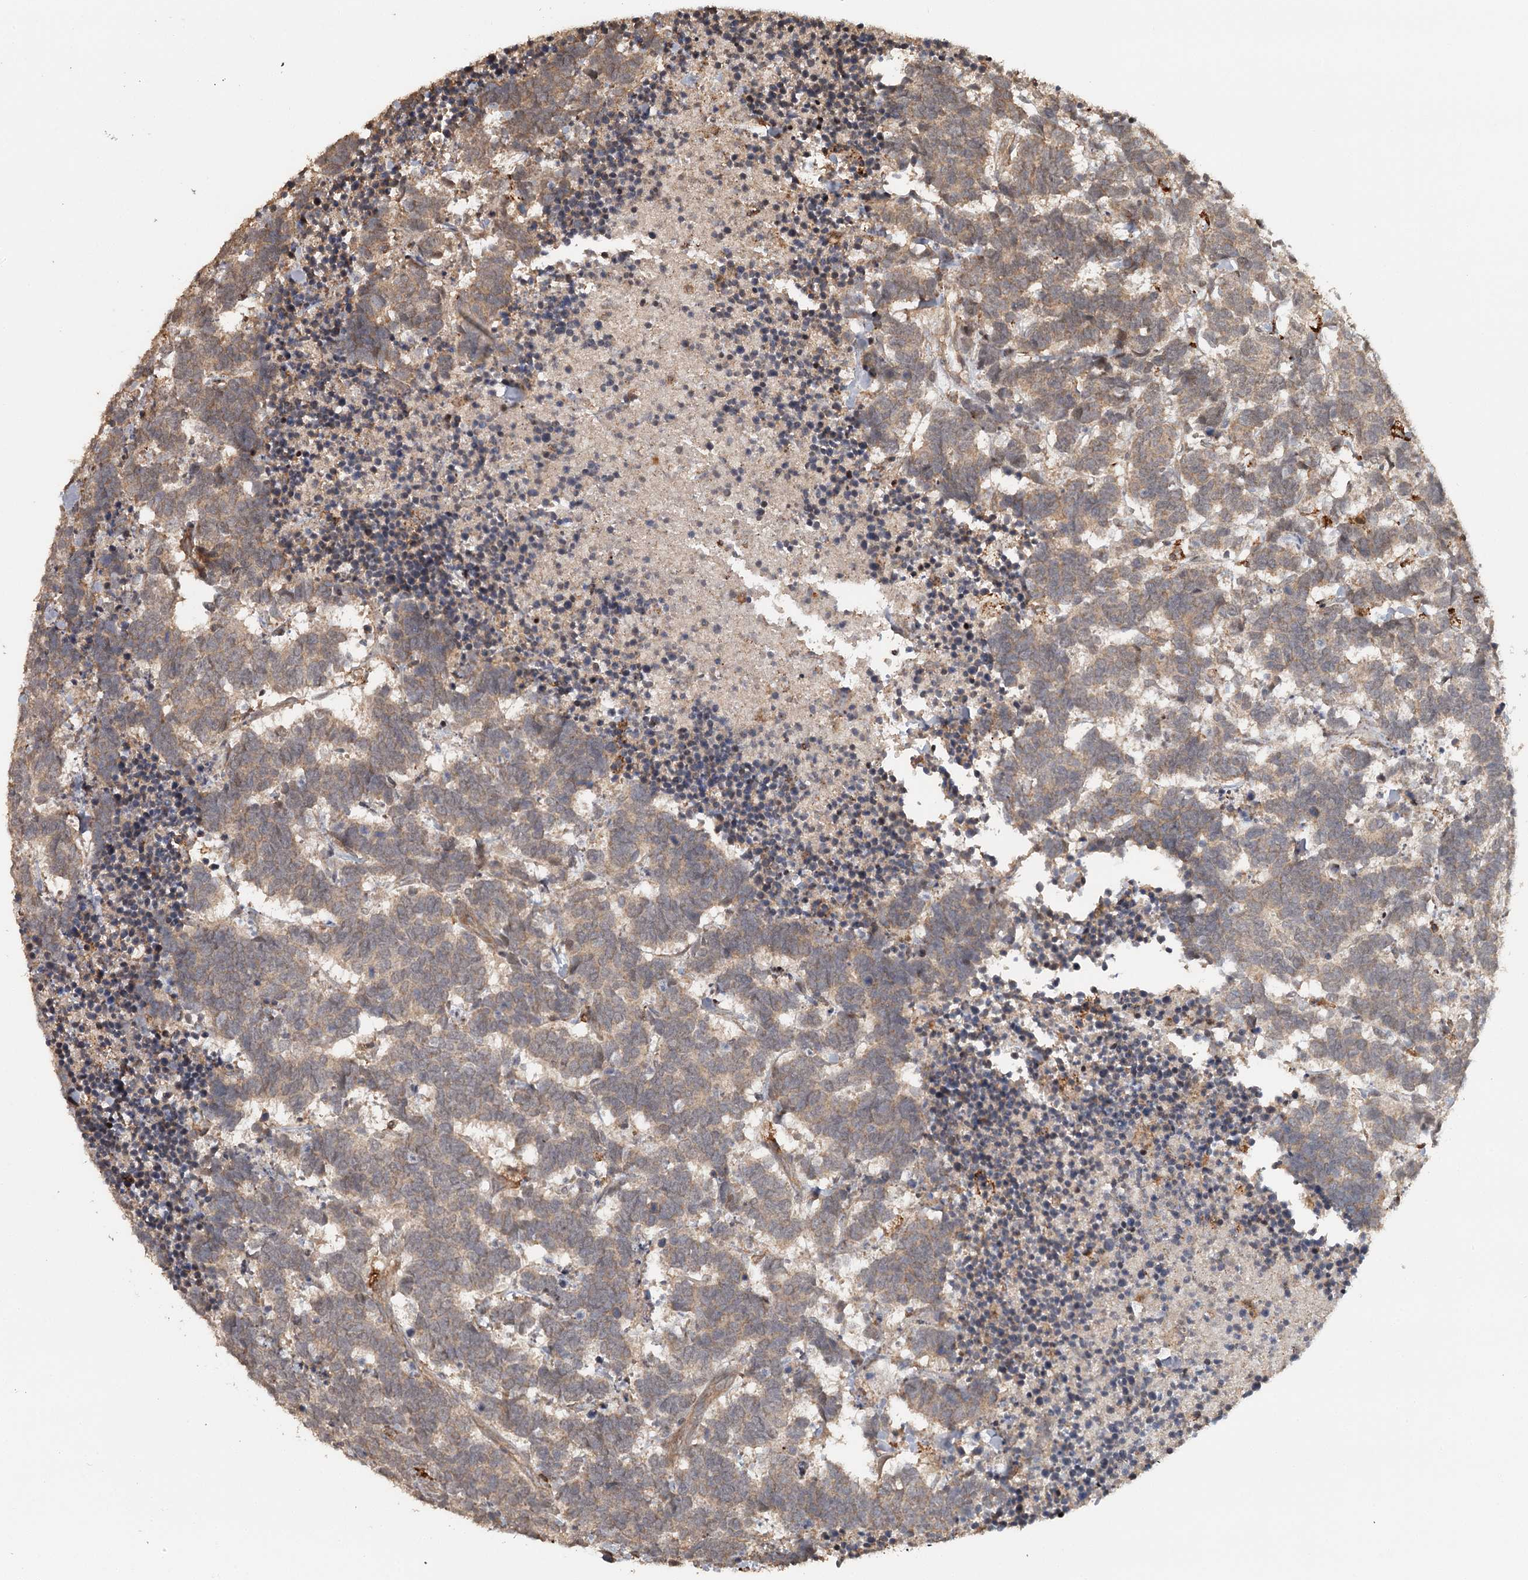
{"staining": {"intensity": "weak", "quantity": "<25%", "location": "cytoplasmic/membranous"}, "tissue": "carcinoid", "cell_type": "Tumor cells", "image_type": "cancer", "snomed": [{"axis": "morphology", "description": "Carcinoma, NOS"}, {"axis": "morphology", "description": "Carcinoid, malignant, NOS"}, {"axis": "topography", "description": "Urinary bladder"}], "caption": "This histopathology image is of carcinoid stained with immunohistochemistry (IHC) to label a protein in brown with the nuclei are counter-stained blue. There is no expression in tumor cells. (Immunohistochemistry, brightfield microscopy, high magnification).", "gene": "FAXC", "patient": {"sex": "male", "age": 57}}